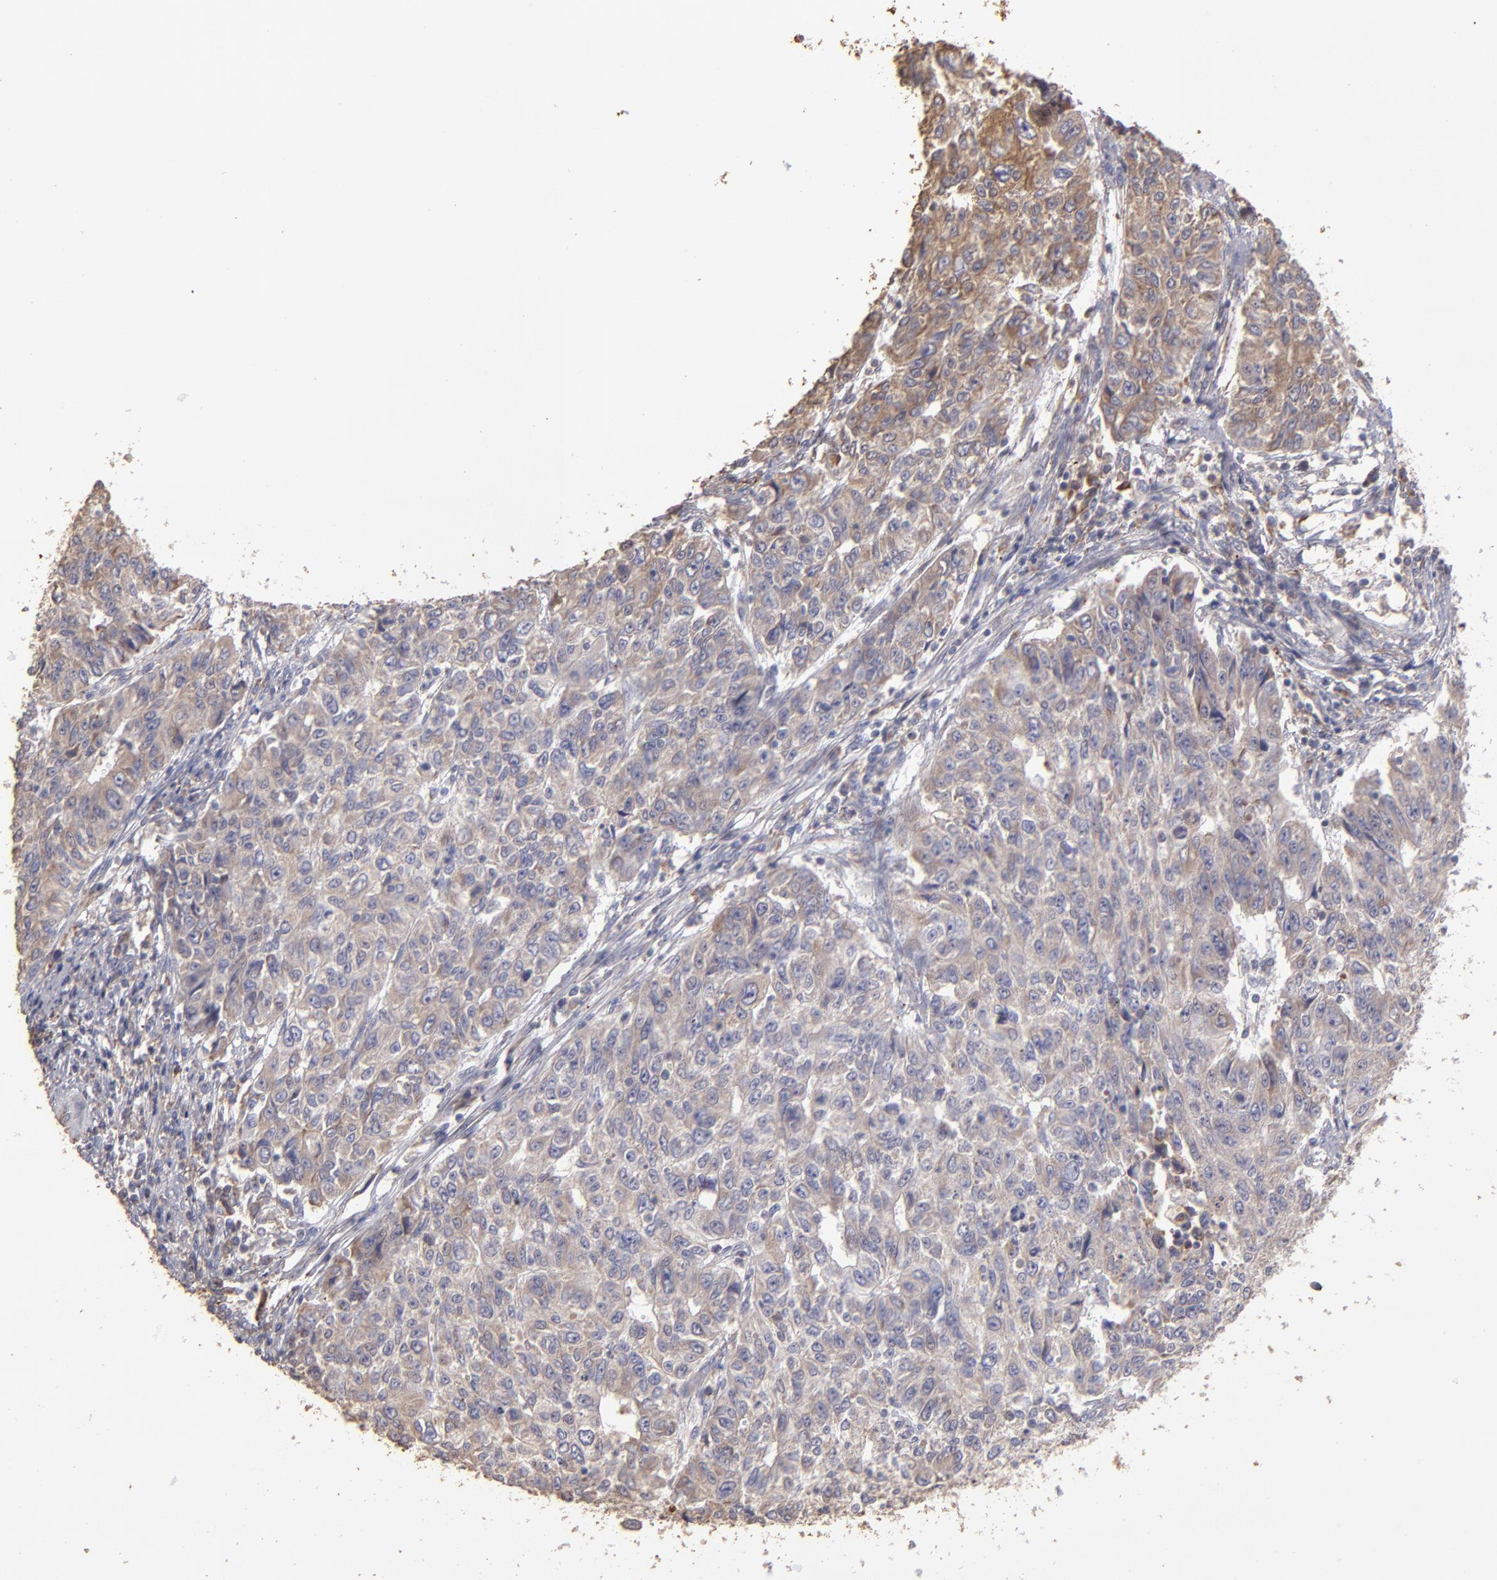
{"staining": {"intensity": "weak", "quantity": ">75%", "location": "cytoplasmic/membranous"}, "tissue": "endometrial cancer", "cell_type": "Tumor cells", "image_type": "cancer", "snomed": [{"axis": "morphology", "description": "Adenocarcinoma, NOS"}, {"axis": "topography", "description": "Endometrium"}], "caption": "This image exhibits immunohistochemistry (IHC) staining of human endometrial cancer (adenocarcinoma), with low weak cytoplasmic/membranous staining in approximately >75% of tumor cells.", "gene": "CALR", "patient": {"sex": "female", "age": 42}}